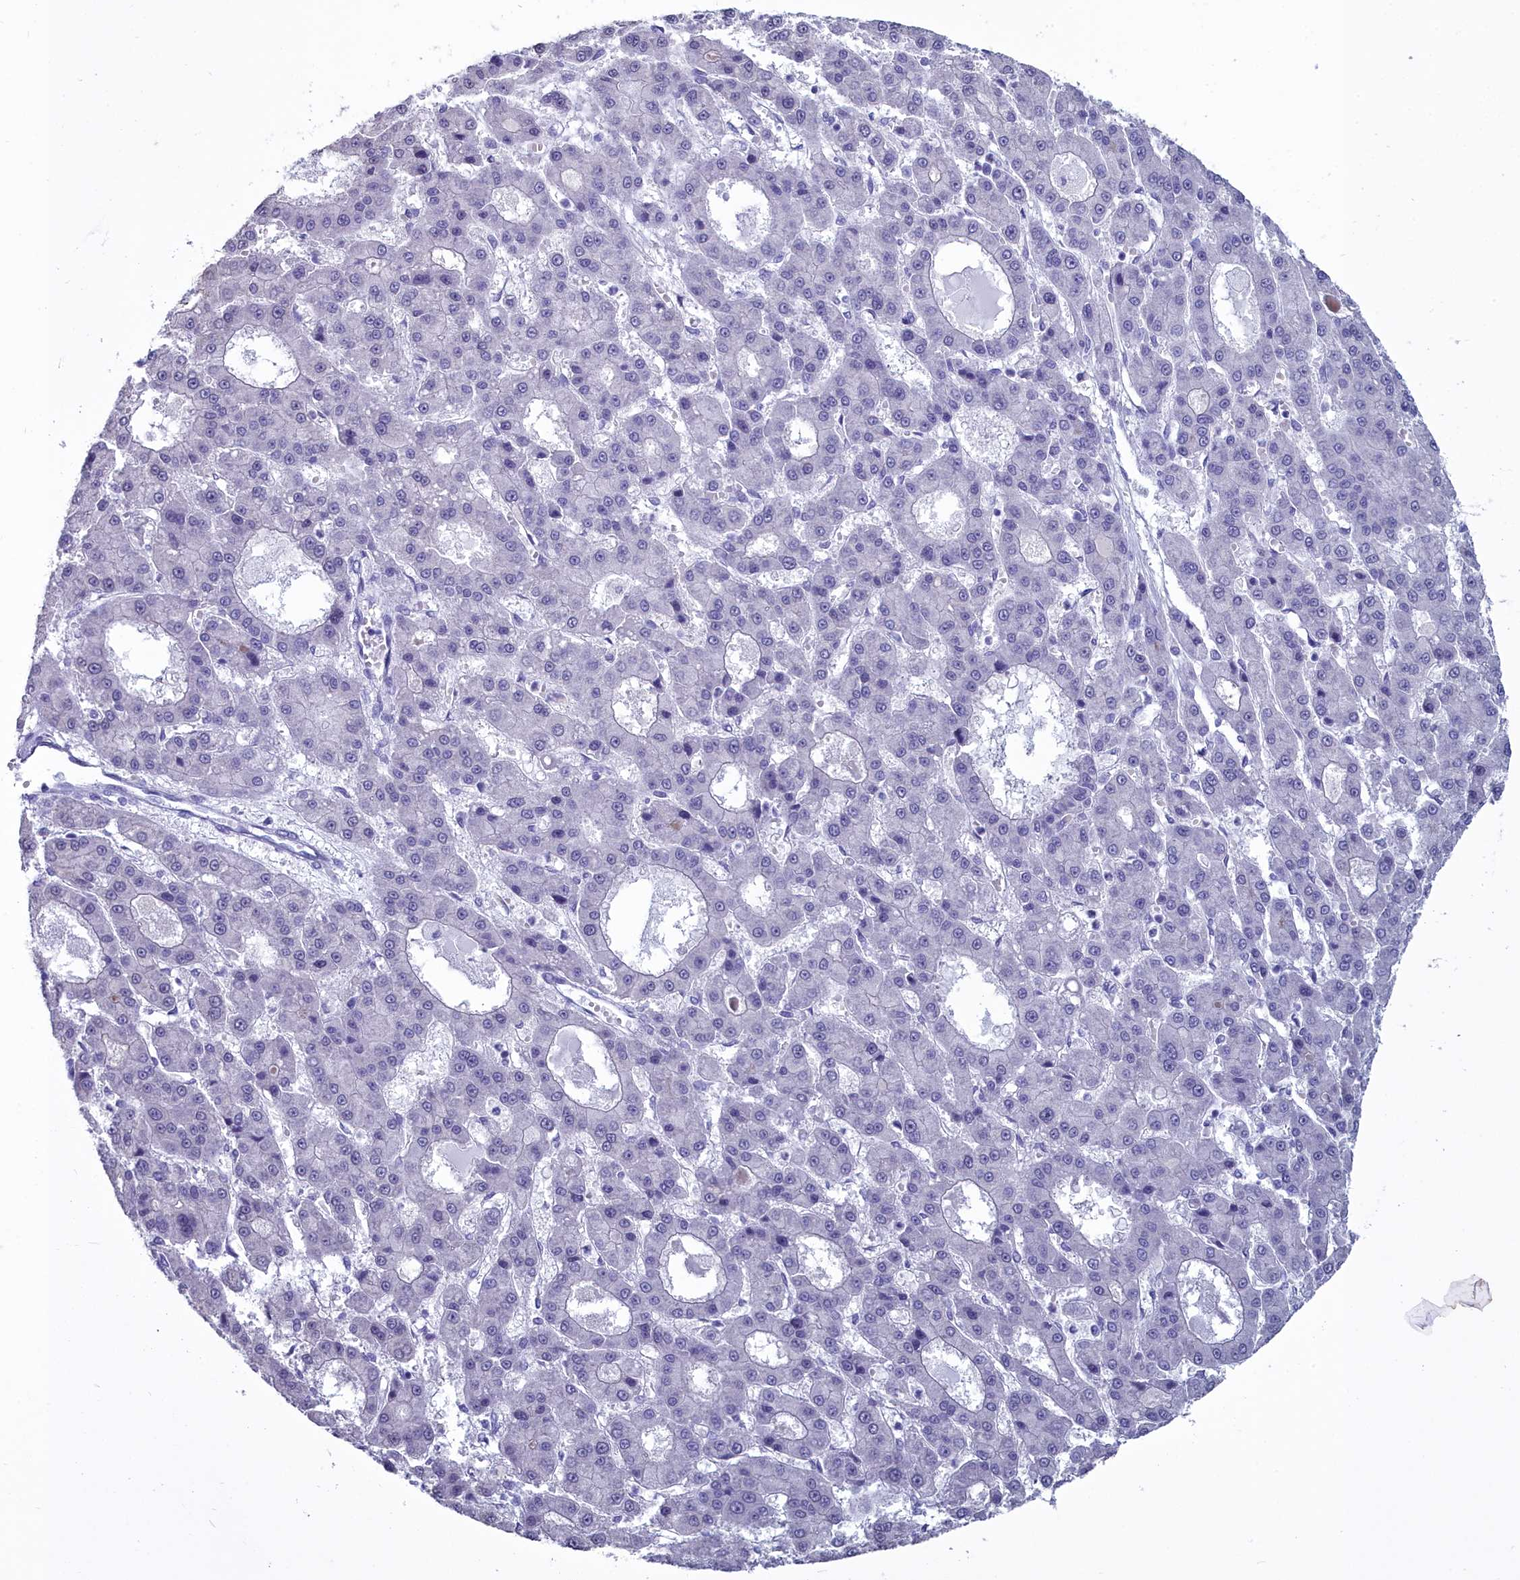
{"staining": {"intensity": "negative", "quantity": "none", "location": "none"}, "tissue": "liver cancer", "cell_type": "Tumor cells", "image_type": "cancer", "snomed": [{"axis": "morphology", "description": "Carcinoma, Hepatocellular, NOS"}, {"axis": "topography", "description": "Liver"}], "caption": "Histopathology image shows no protein positivity in tumor cells of liver hepatocellular carcinoma tissue.", "gene": "MAP6", "patient": {"sex": "male", "age": 70}}